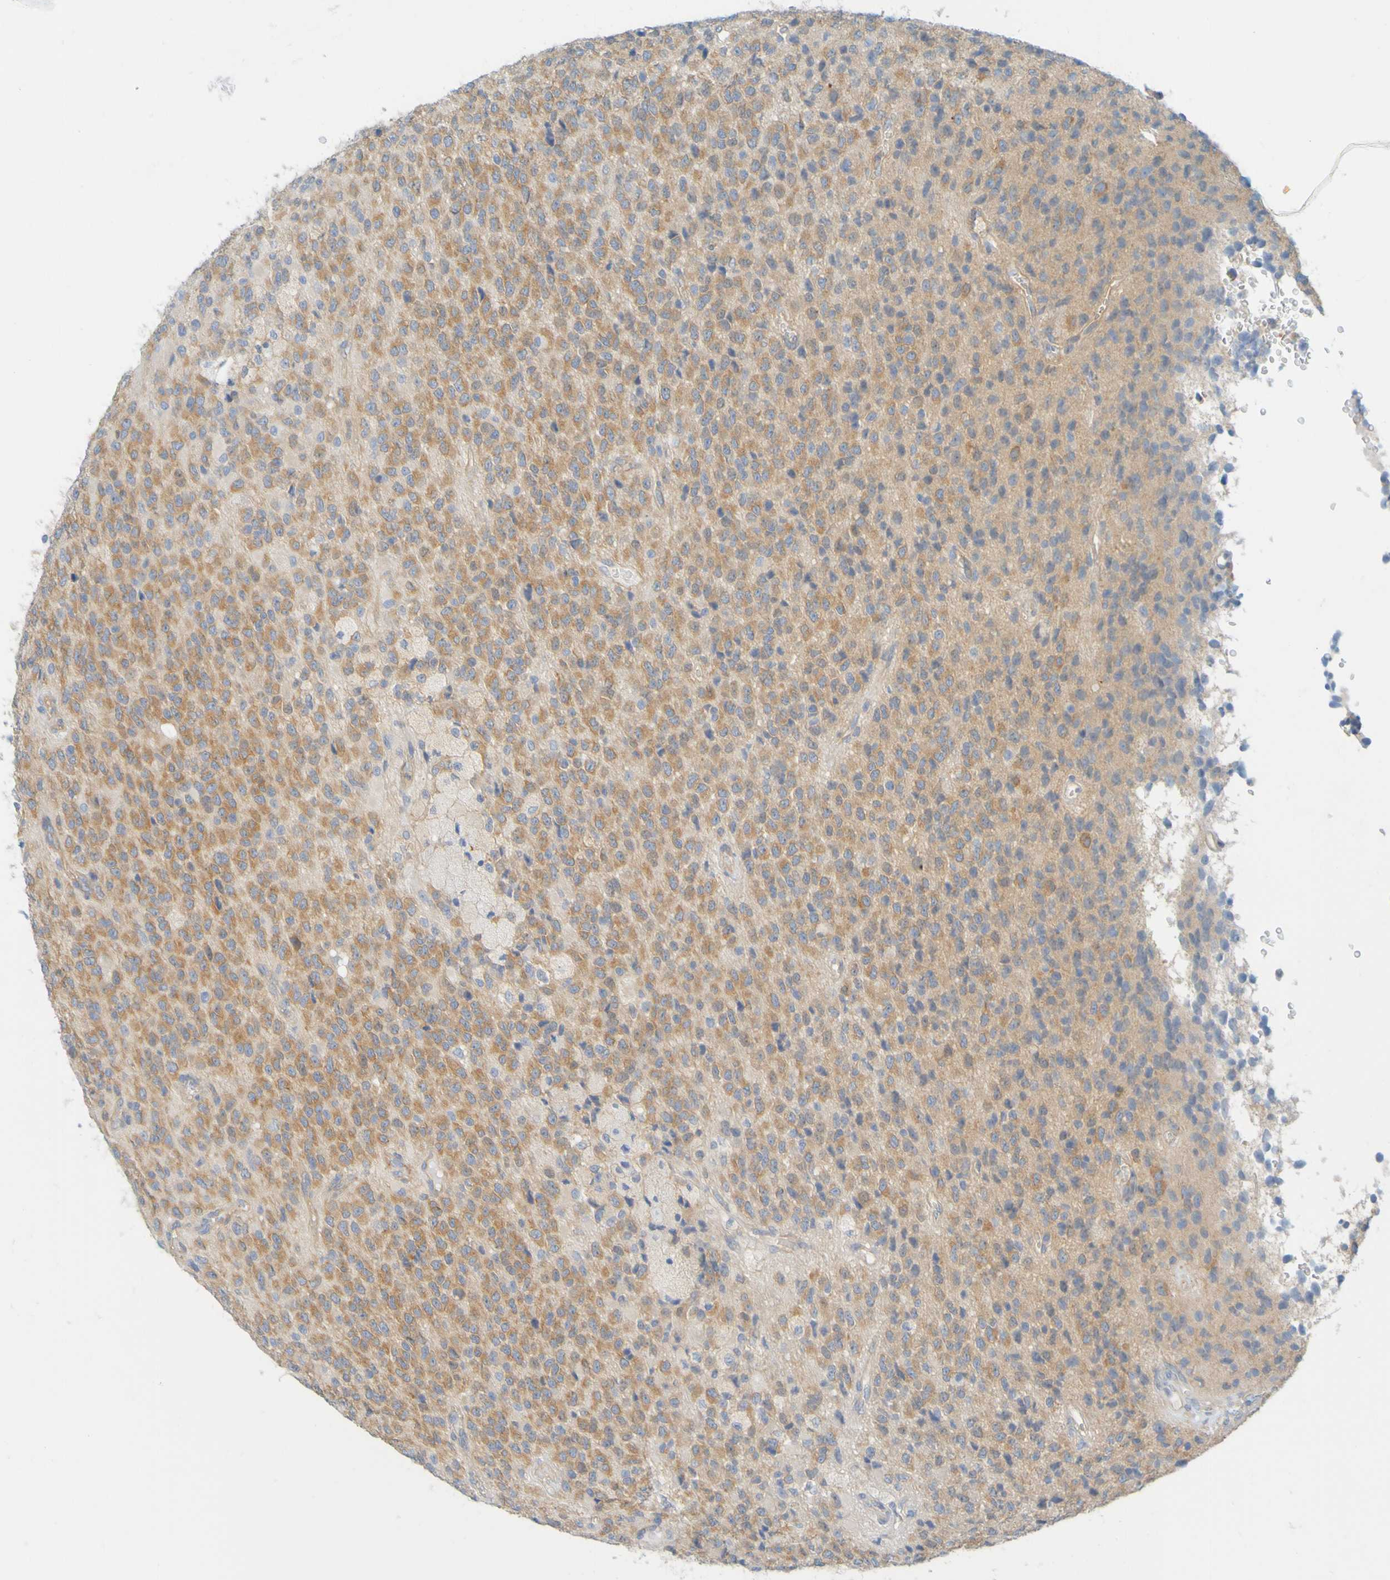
{"staining": {"intensity": "moderate", "quantity": ">75%", "location": "cytoplasmic/membranous"}, "tissue": "glioma", "cell_type": "Tumor cells", "image_type": "cancer", "snomed": [{"axis": "morphology", "description": "Glioma, malignant, High grade"}, {"axis": "topography", "description": "pancreas cauda"}], "caption": "Immunohistochemistry (DAB (3,3'-diaminobenzidine)) staining of human glioma exhibits moderate cytoplasmic/membranous protein positivity in approximately >75% of tumor cells.", "gene": "APPL1", "patient": {"sex": "male", "age": 60}}